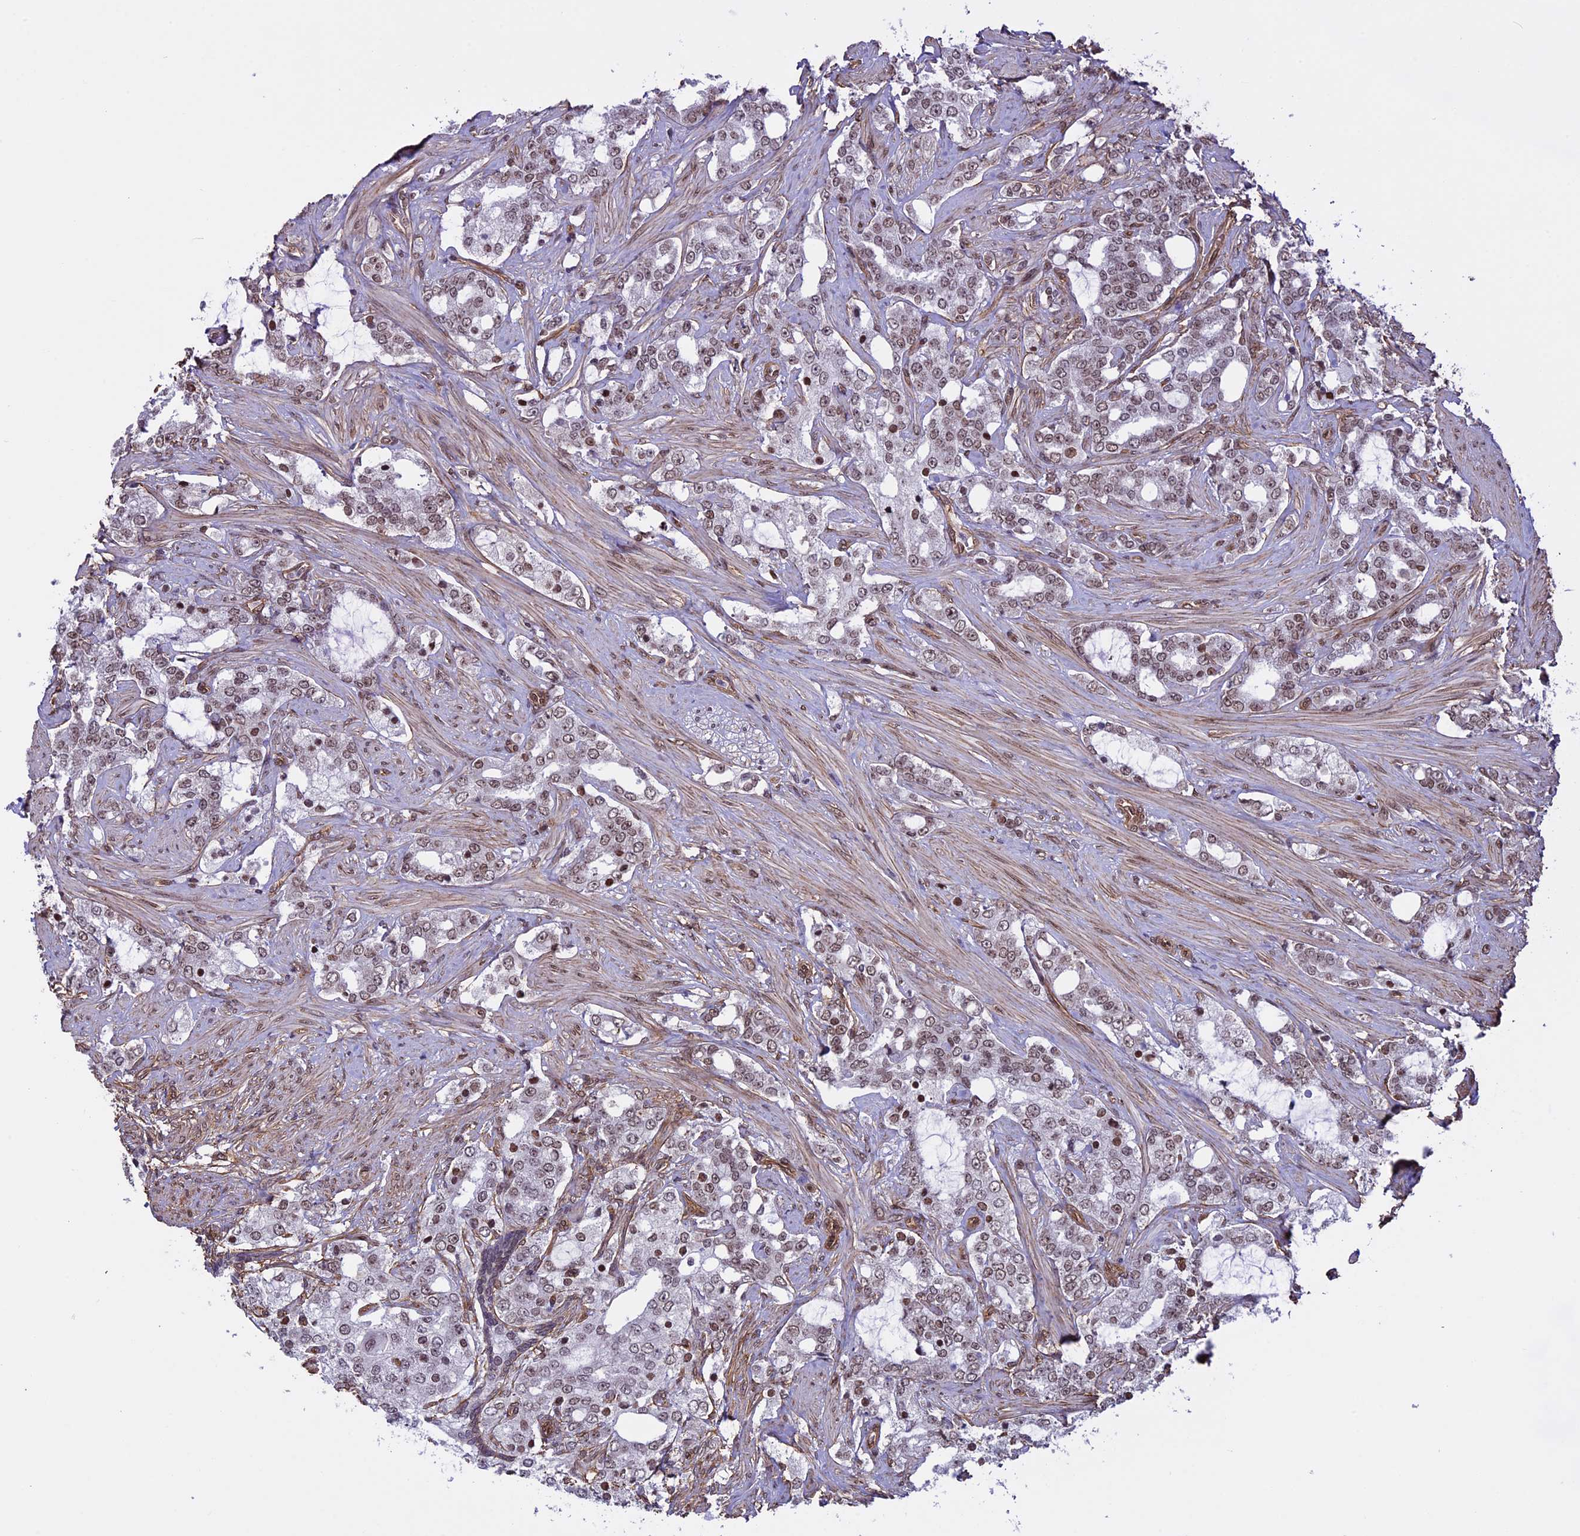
{"staining": {"intensity": "moderate", "quantity": ">75%", "location": "nuclear"}, "tissue": "prostate cancer", "cell_type": "Tumor cells", "image_type": "cancer", "snomed": [{"axis": "morphology", "description": "Adenocarcinoma, High grade"}, {"axis": "topography", "description": "Prostate"}], "caption": "Brown immunohistochemical staining in human prostate cancer reveals moderate nuclear expression in about >75% of tumor cells.", "gene": "MPHOSPH8", "patient": {"sex": "male", "age": 64}}